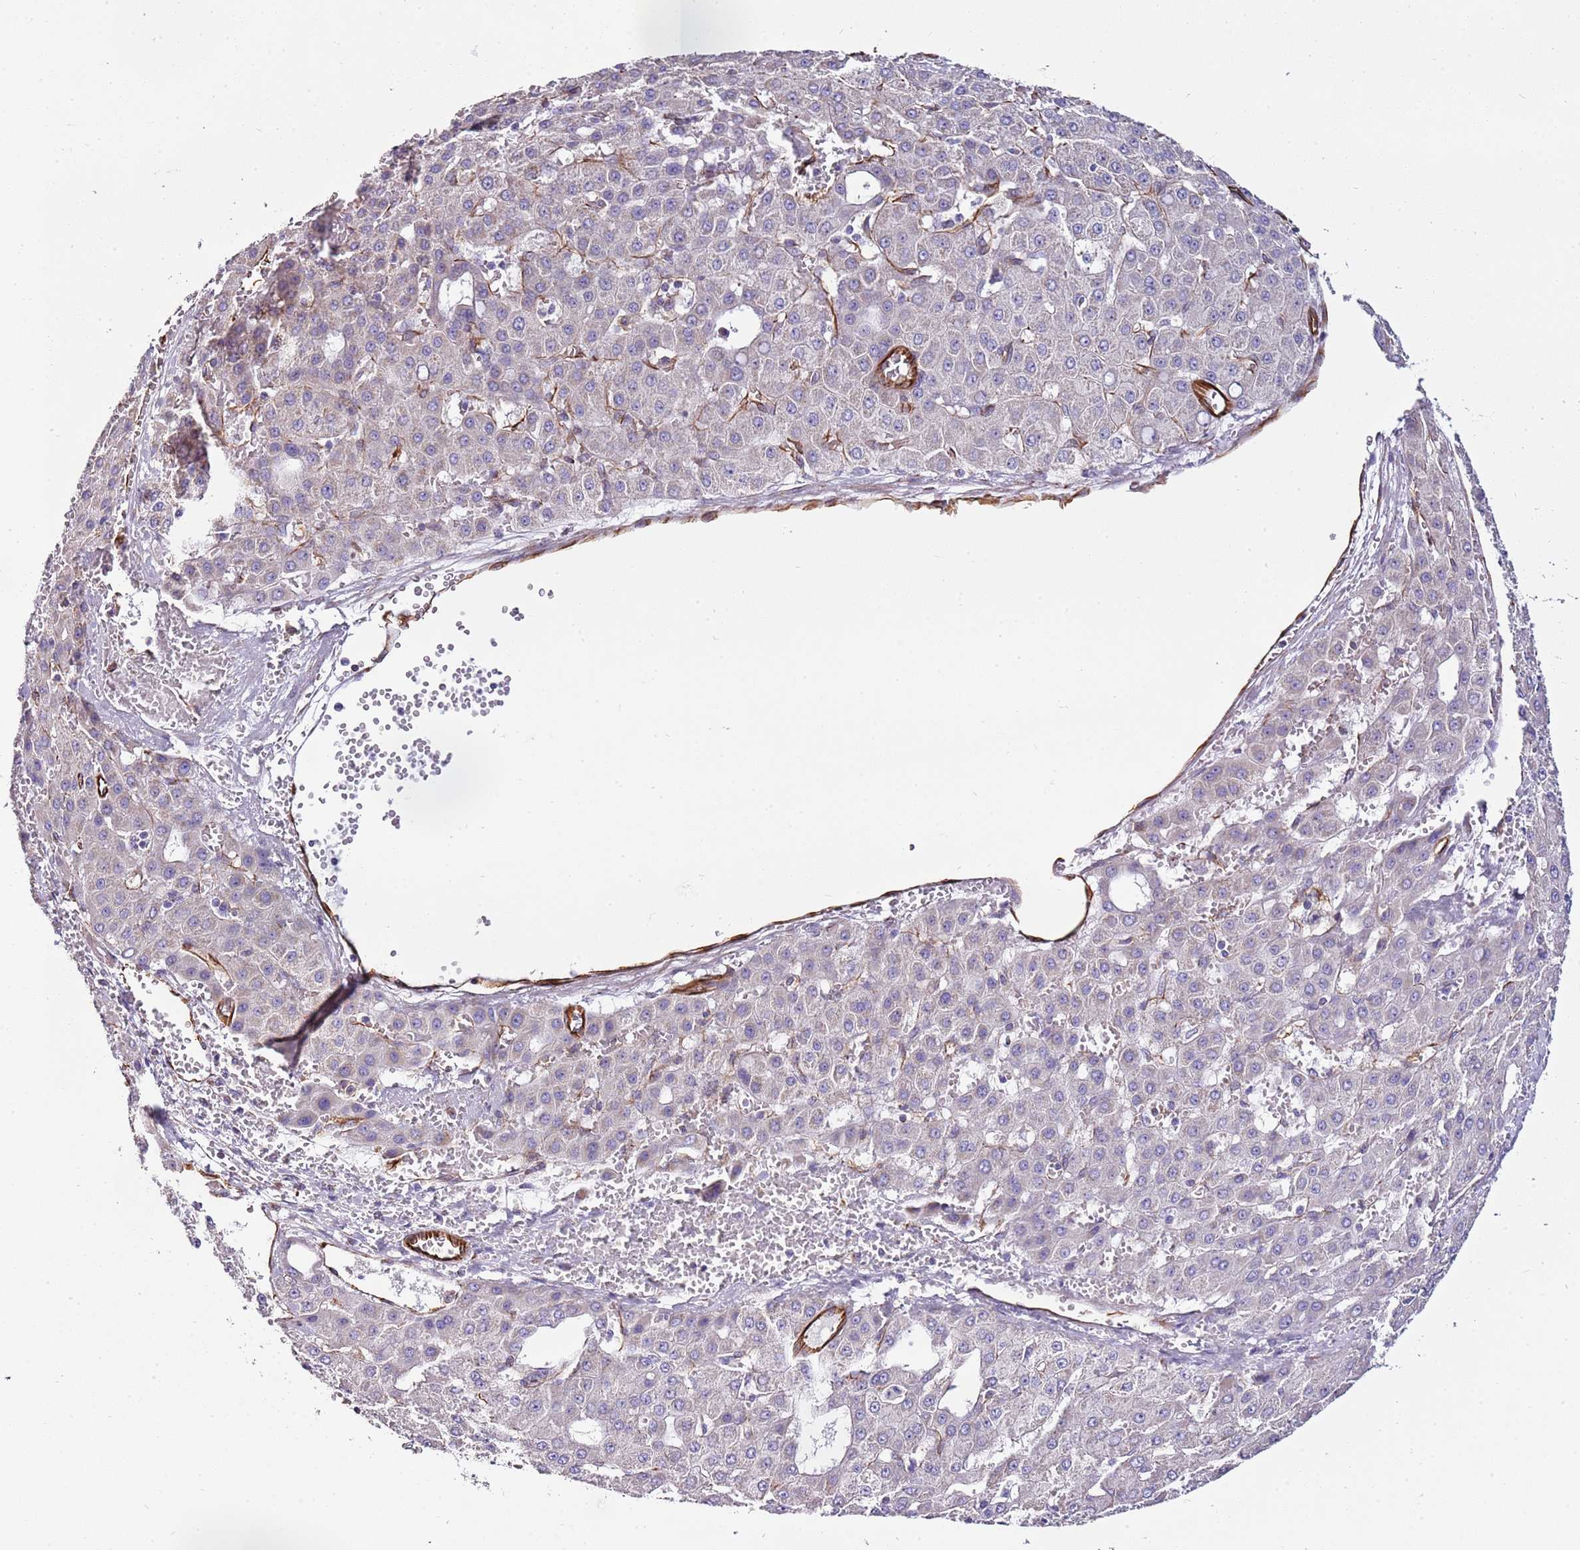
{"staining": {"intensity": "negative", "quantity": "none", "location": "none"}, "tissue": "liver cancer", "cell_type": "Tumor cells", "image_type": "cancer", "snomed": [{"axis": "morphology", "description": "Carcinoma, Hepatocellular, NOS"}, {"axis": "topography", "description": "Liver"}], "caption": "DAB immunohistochemical staining of liver hepatocellular carcinoma exhibits no significant expression in tumor cells. Nuclei are stained in blue.", "gene": "ZNF786", "patient": {"sex": "male", "age": 47}}